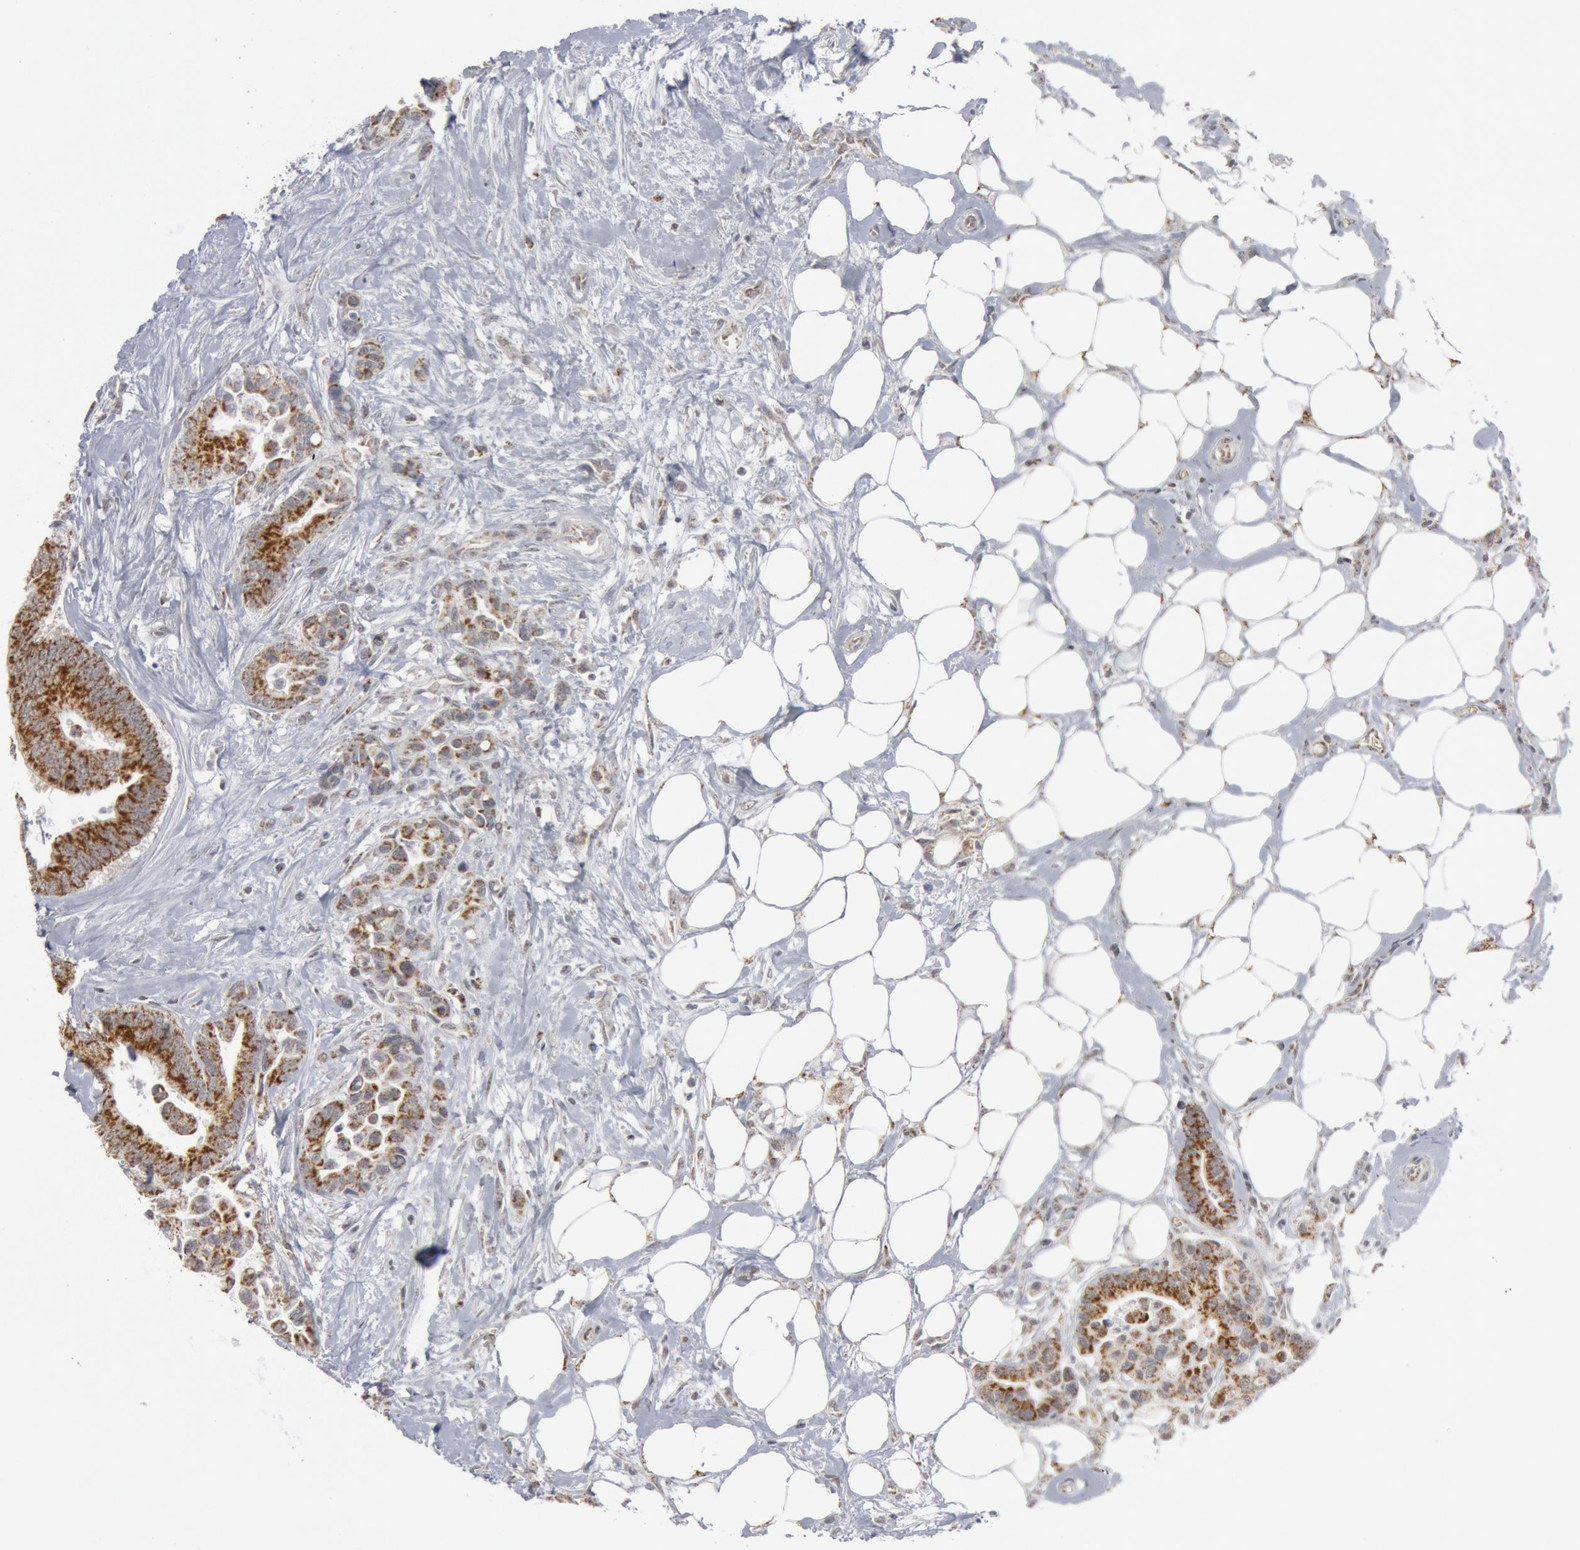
{"staining": {"intensity": "moderate", "quantity": ">75%", "location": "cytoplasmic/membranous"}, "tissue": "colorectal cancer", "cell_type": "Tumor cells", "image_type": "cancer", "snomed": [{"axis": "morphology", "description": "Adenocarcinoma, NOS"}, {"axis": "topography", "description": "Colon"}], "caption": "This photomicrograph demonstrates immunohistochemistry (IHC) staining of human colorectal cancer (adenocarcinoma), with medium moderate cytoplasmic/membranous expression in approximately >75% of tumor cells.", "gene": "CASP9", "patient": {"sex": "male", "age": 82}}